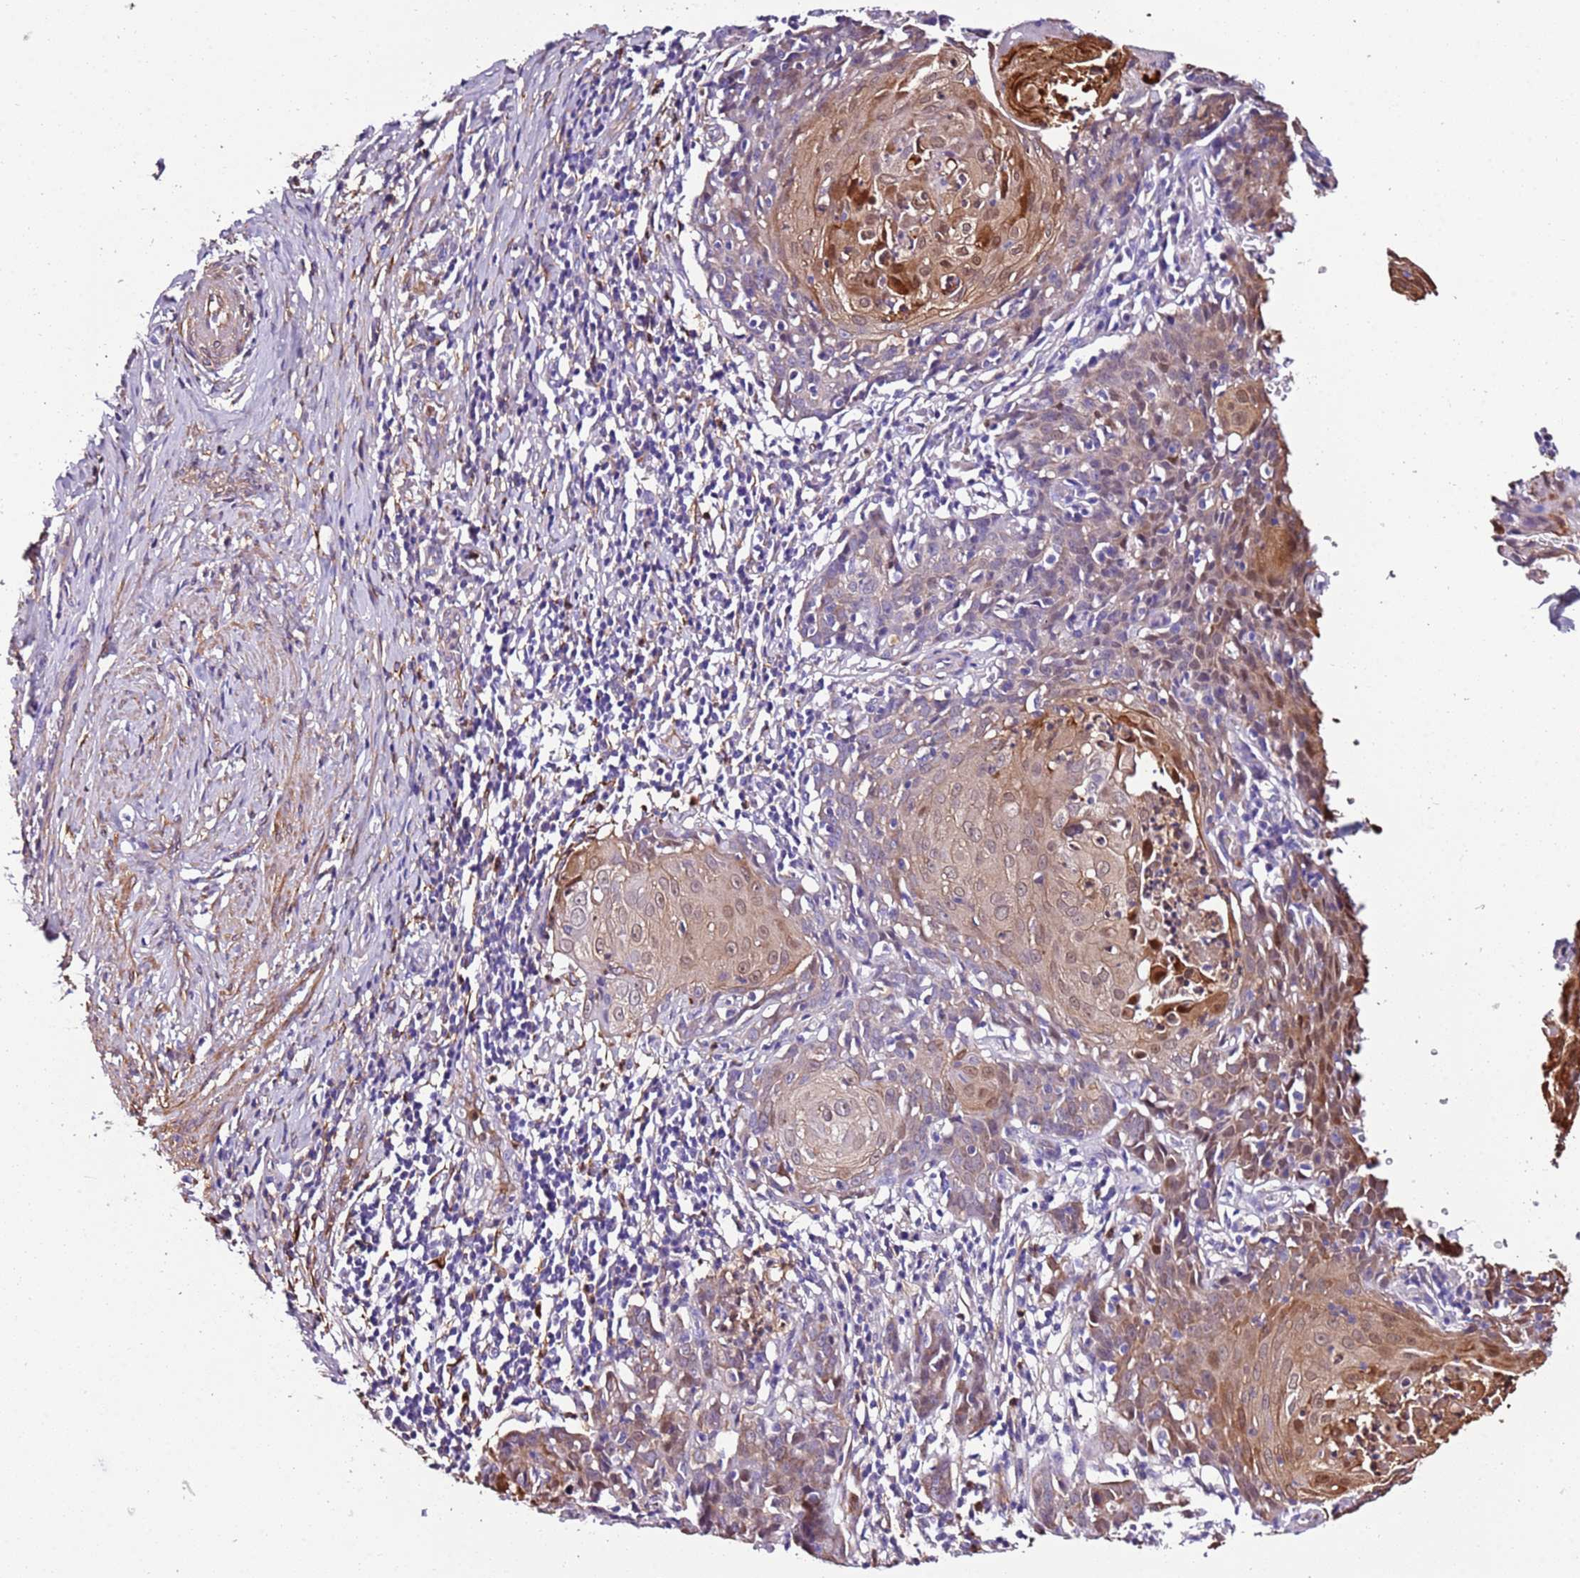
{"staining": {"intensity": "moderate", "quantity": ">75%", "location": "cytoplasmic/membranous,nuclear"}, "tissue": "cervical cancer", "cell_type": "Tumor cells", "image_type": "cancer", "snomed": [{"axis": "morphology", "description": "Squamous cell carcinoma, NOS"}, {"axis": "topography", "description": "Cervix"}], "caption": "Squamous cell carcinoma (cervical) was stained to show a protein in brown. There is medium levels of moderate cytoplasmic/membranous and nuclear positivity in approximately >75% of tumor cells. (DAB (3,3'-diaminobenzidine) IHC, brown staining for protein, blue staining for nuclei).", "gene": "FAM174C", "patient": {"sex": "female", "age": 50}}